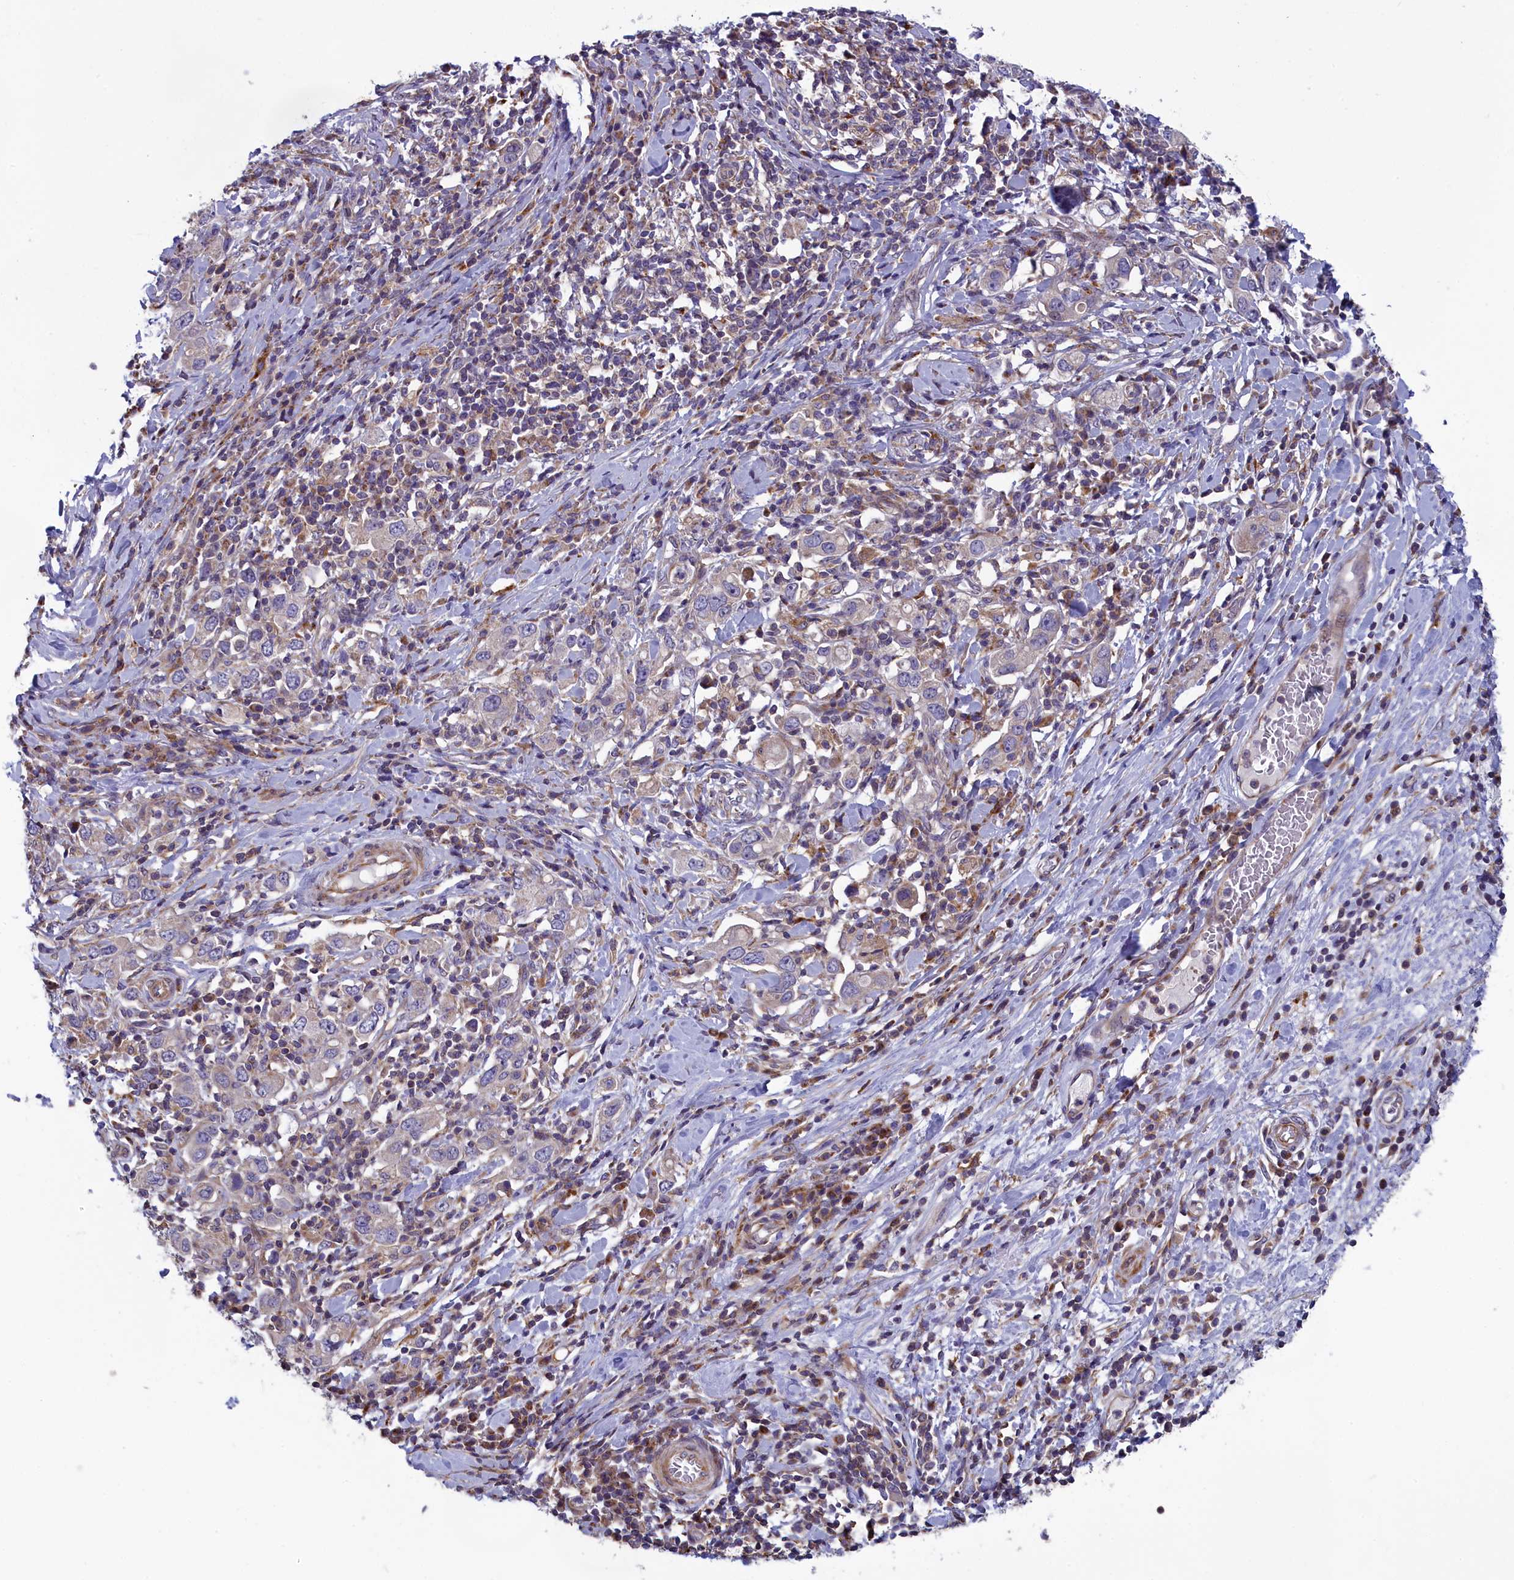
{"staining": {"intensity": "negative", "quantity": "none", "location": "none"}, "tissue": "stomach cancer", "cell_type": "Tumor cells", "image_type": "cancer", "snomed": [{"axis": "morphology", "description": "Adenocarcinoma, NOS"}, {"axis": "topography", "description": "Stomach, upper"}], "caption": "Immunohistochemistry histopathology image of stomach cancer stained for a protein (brown), which demonstrates no staining in tumor cells.", "gene": "BLTP2", "patient": {"sex": "male", "age": 62}}